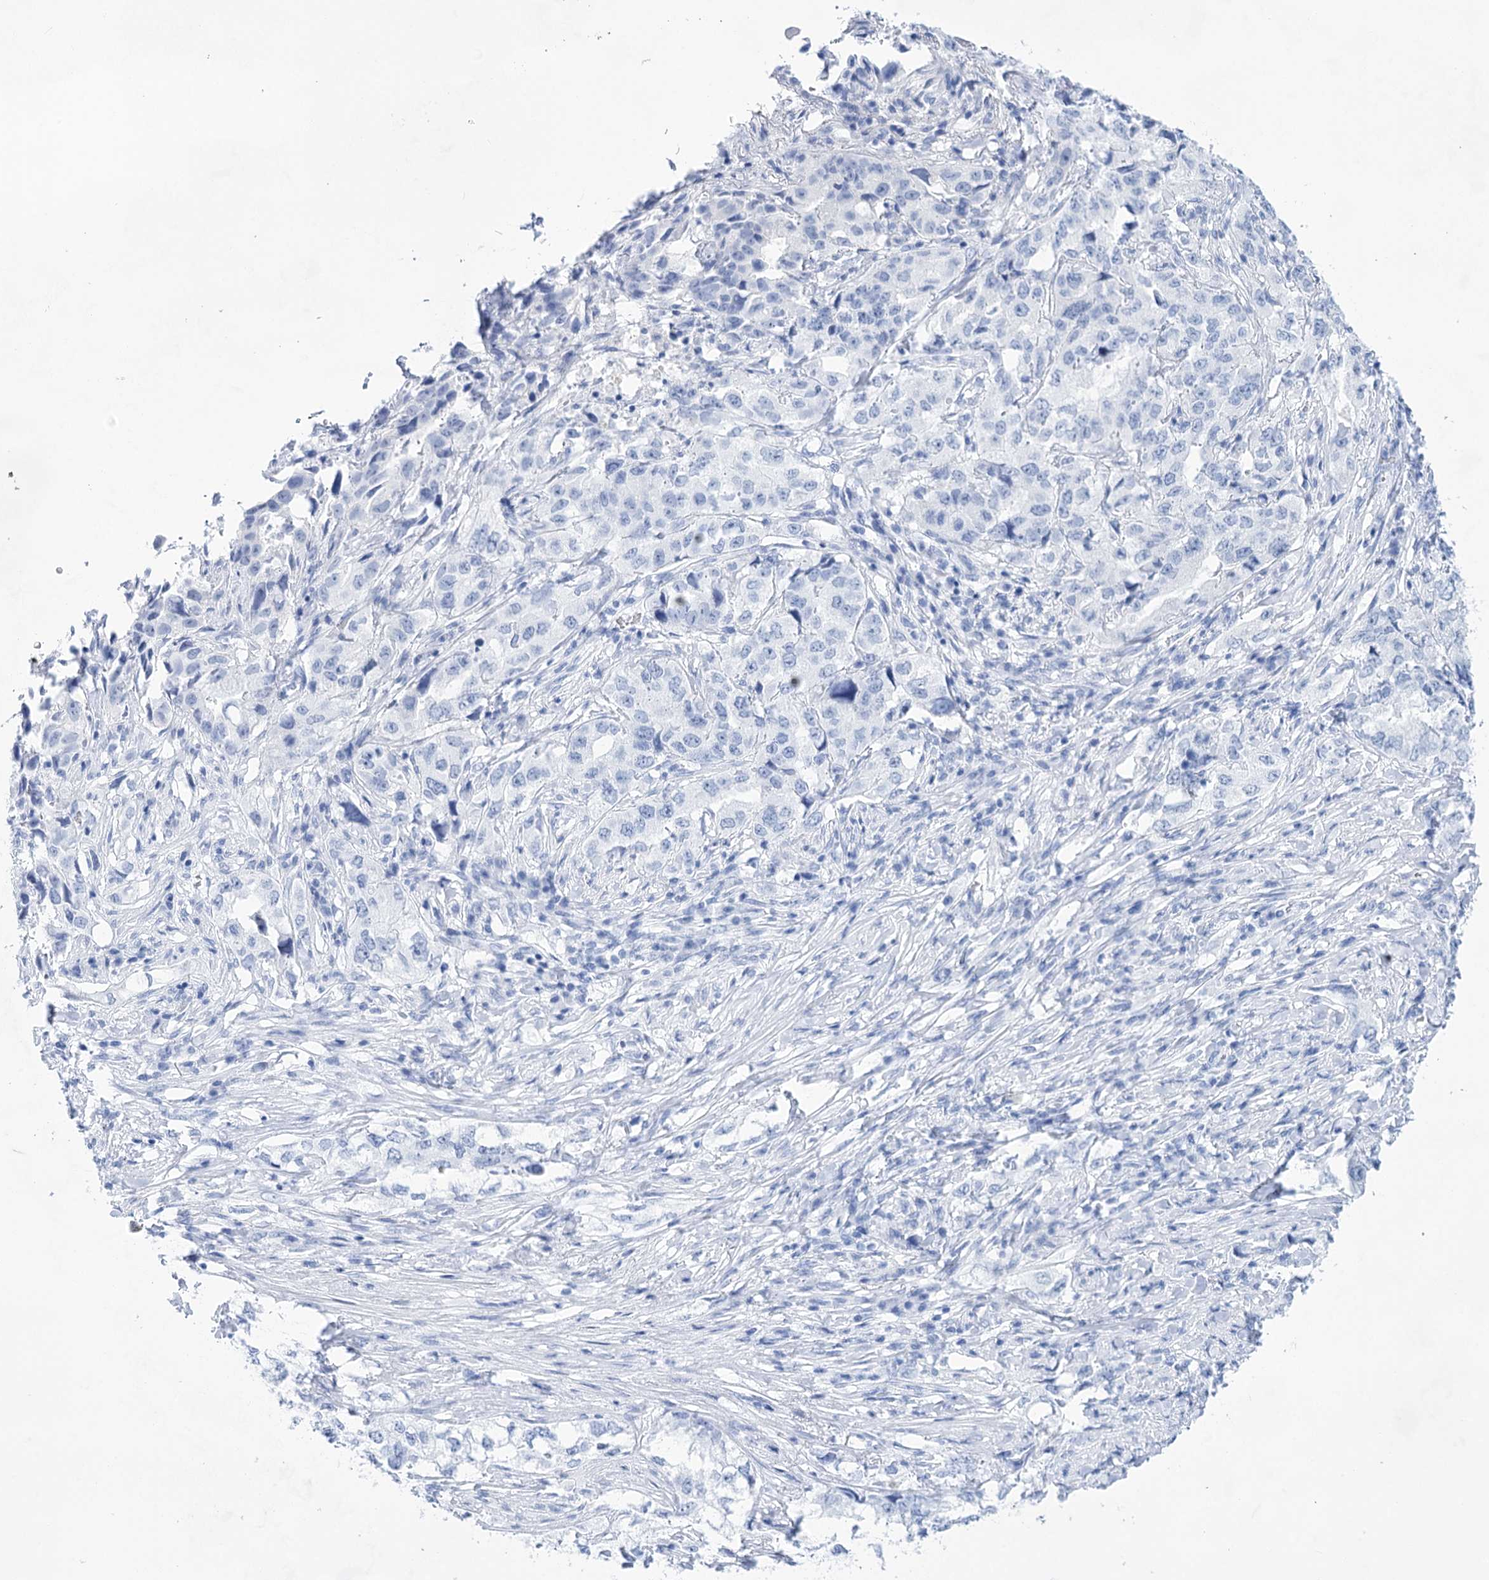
{"staining": {"intensity": "negative", "quantity": "none", "location": "none"}, "tissue": "lung cancer", "cell_type": "Tumor cells", "image_type": "cancer", "snomed": [{"axis": "morphology", "description": "Adenocarcinoma, NOS"}, {"axis": "topography", "description": "Lung"}], "caption": "Immunohistochemistry histopathology image of human lung adenocarcinoma stained for a protein (brown), which reveals no positivity in tumor cells.", "gene": "LALBA", "patient": {"sex": "female", "age": 51}}